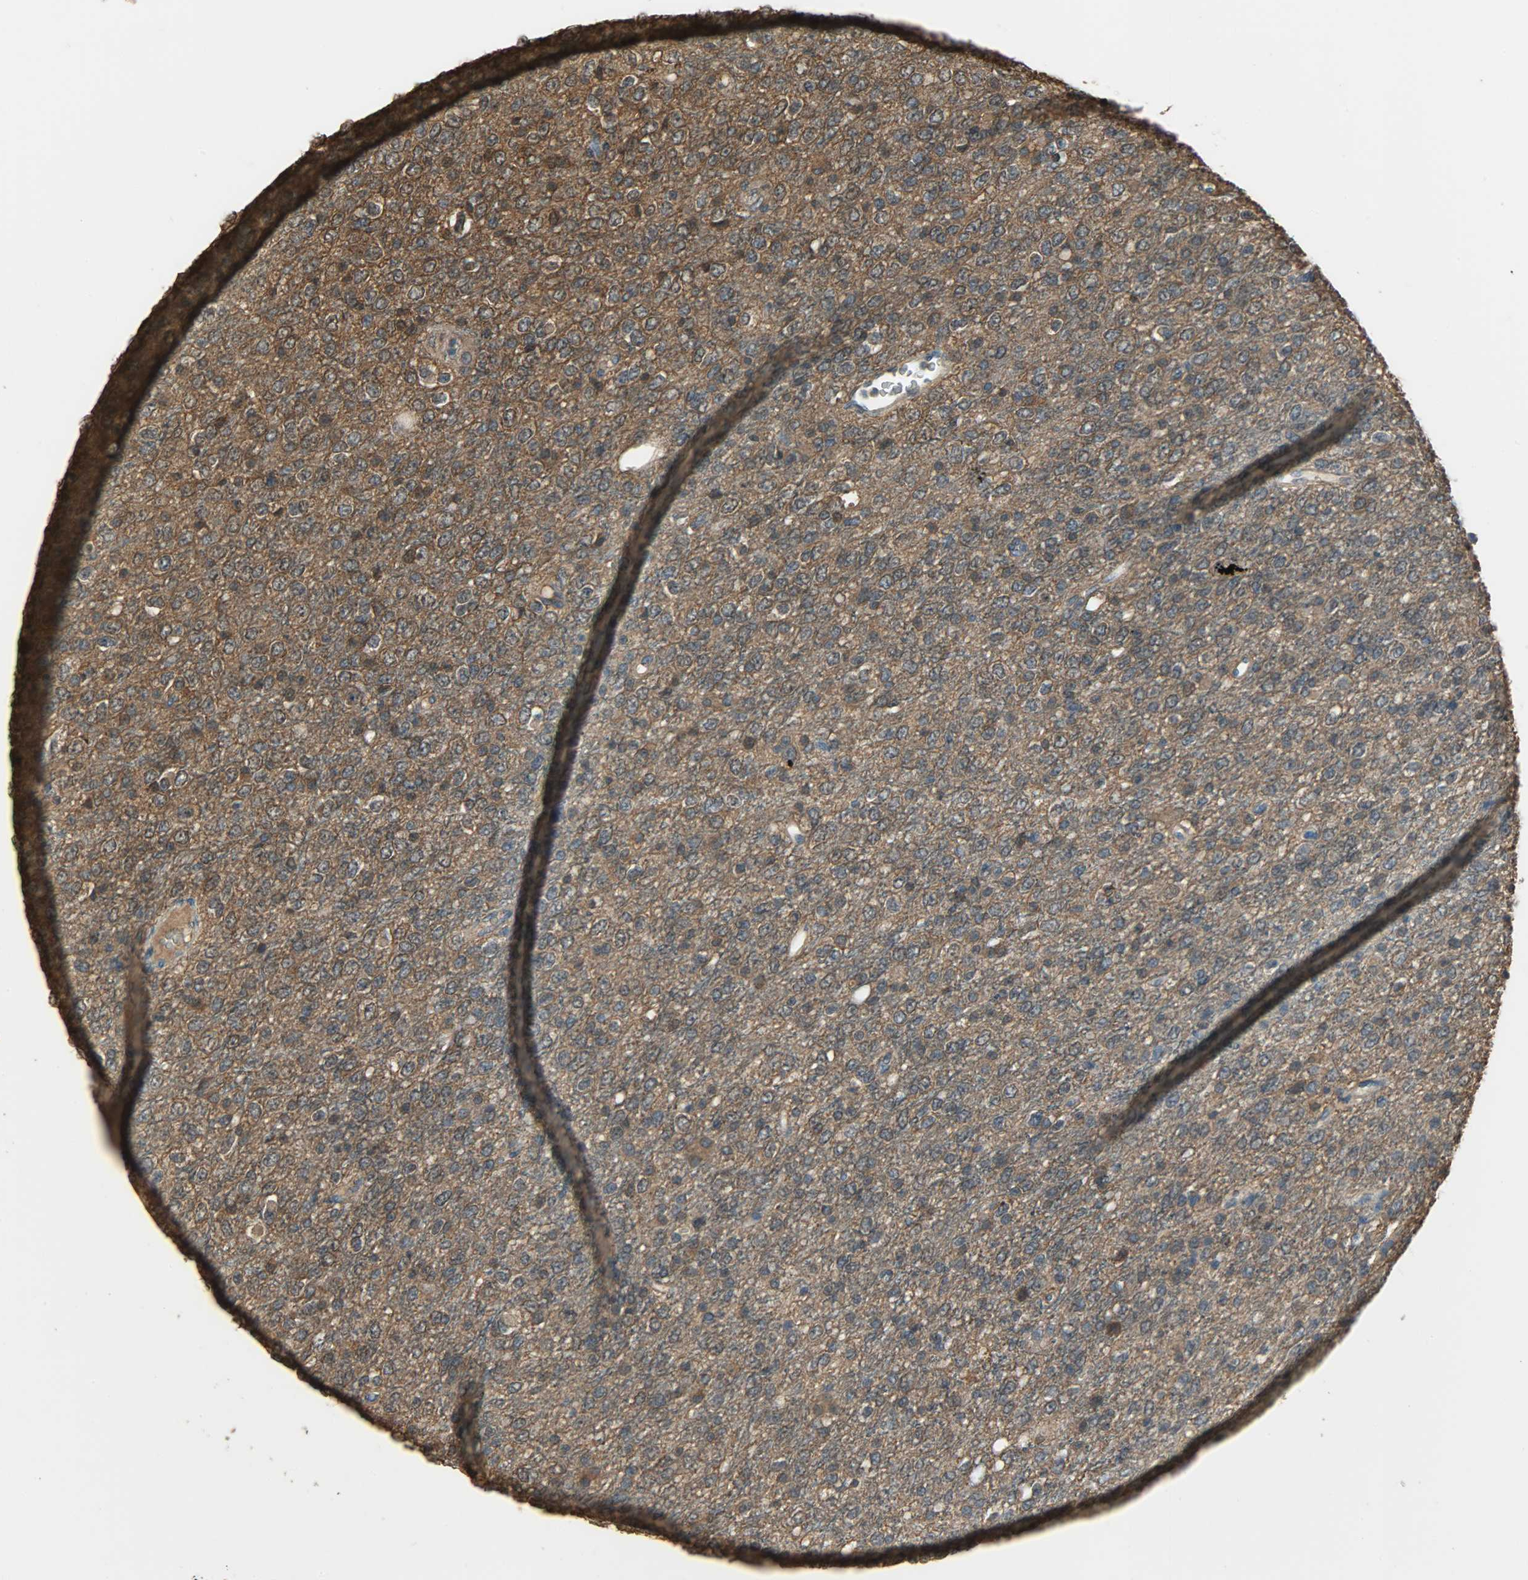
{"staining": {"intensity": "moderate", "quantity": ">75%", "location": "cytoplasmic/membranous"}, "tissue": "glioma", "cell_type": "Tumor cells", "image_type": "cancer", "snomed": [{"axis": "morphology", "description": "Glioma, malignant, High grade"}, {"axis": "topography", "description": "pancreas cauda"}], "caption": "Human malignant glioma (high-grade) stained with a protein marker shows moderate staining in tumor cells.", "gene": "LDHB", "patient": {"sex": "male", "age": 60}}